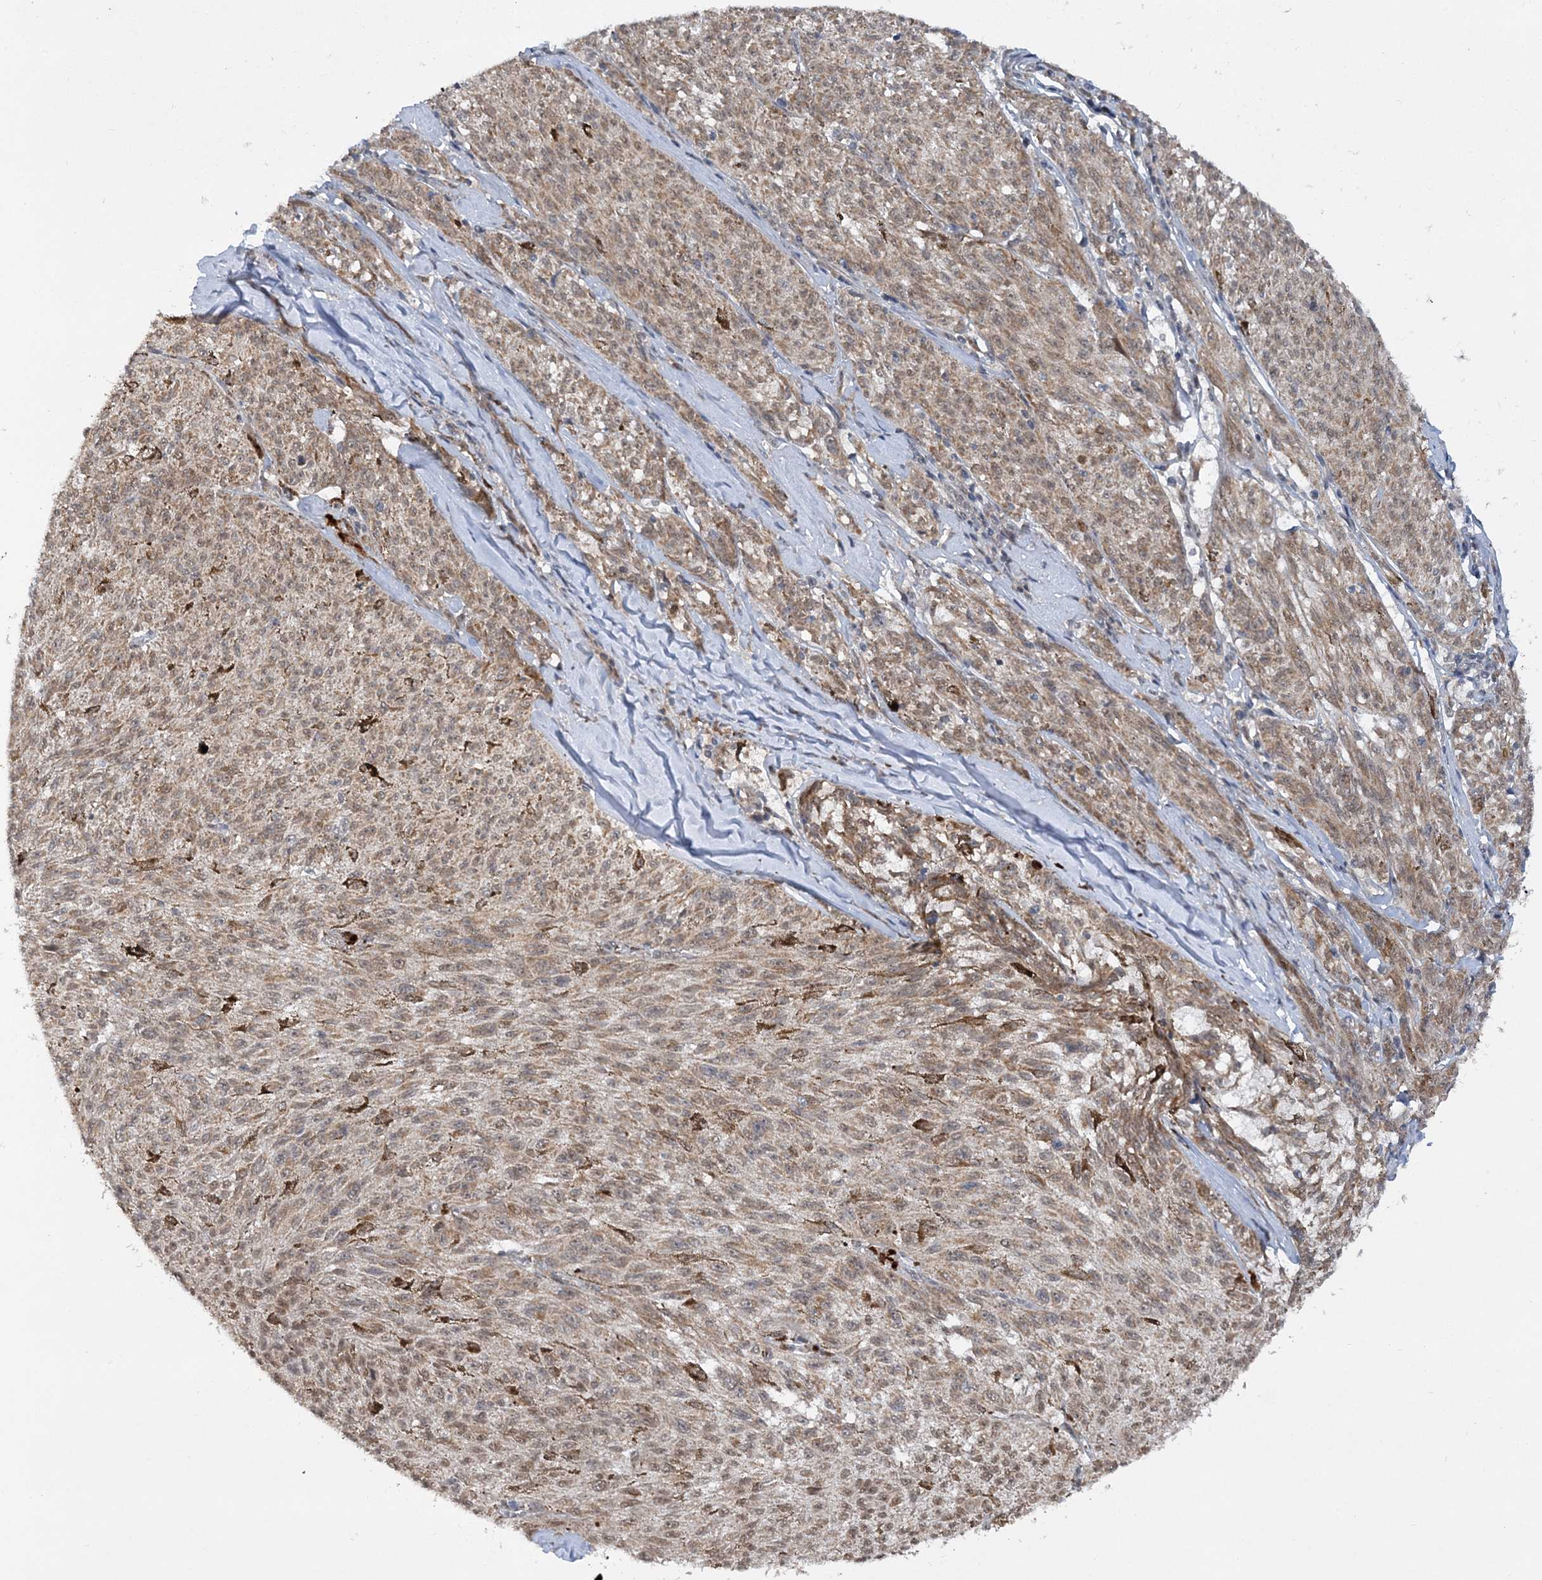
{"staining": {"intensity": "weak", "quantity": ">75%", "location": "cytoplasmic/membranous"}, "tissue": "melanoma", "cell_type": "Tumor cells", "image_type": "cancer", "snomed": [{"axis": "morphology", "description": "Malignant melanoma, NOS"}, {"axis": "topography", "description": "Skin"}], "caption": "Immunohistochemistry (IHC) histopathology image of melanoma stained for a protein (brown), which exhibits low levels of weak cytoplasmic/membranous expression in approximately >75% of tumor cells.", "gene": "MXI1", "patient": {"sex": "female", "age": 72}}